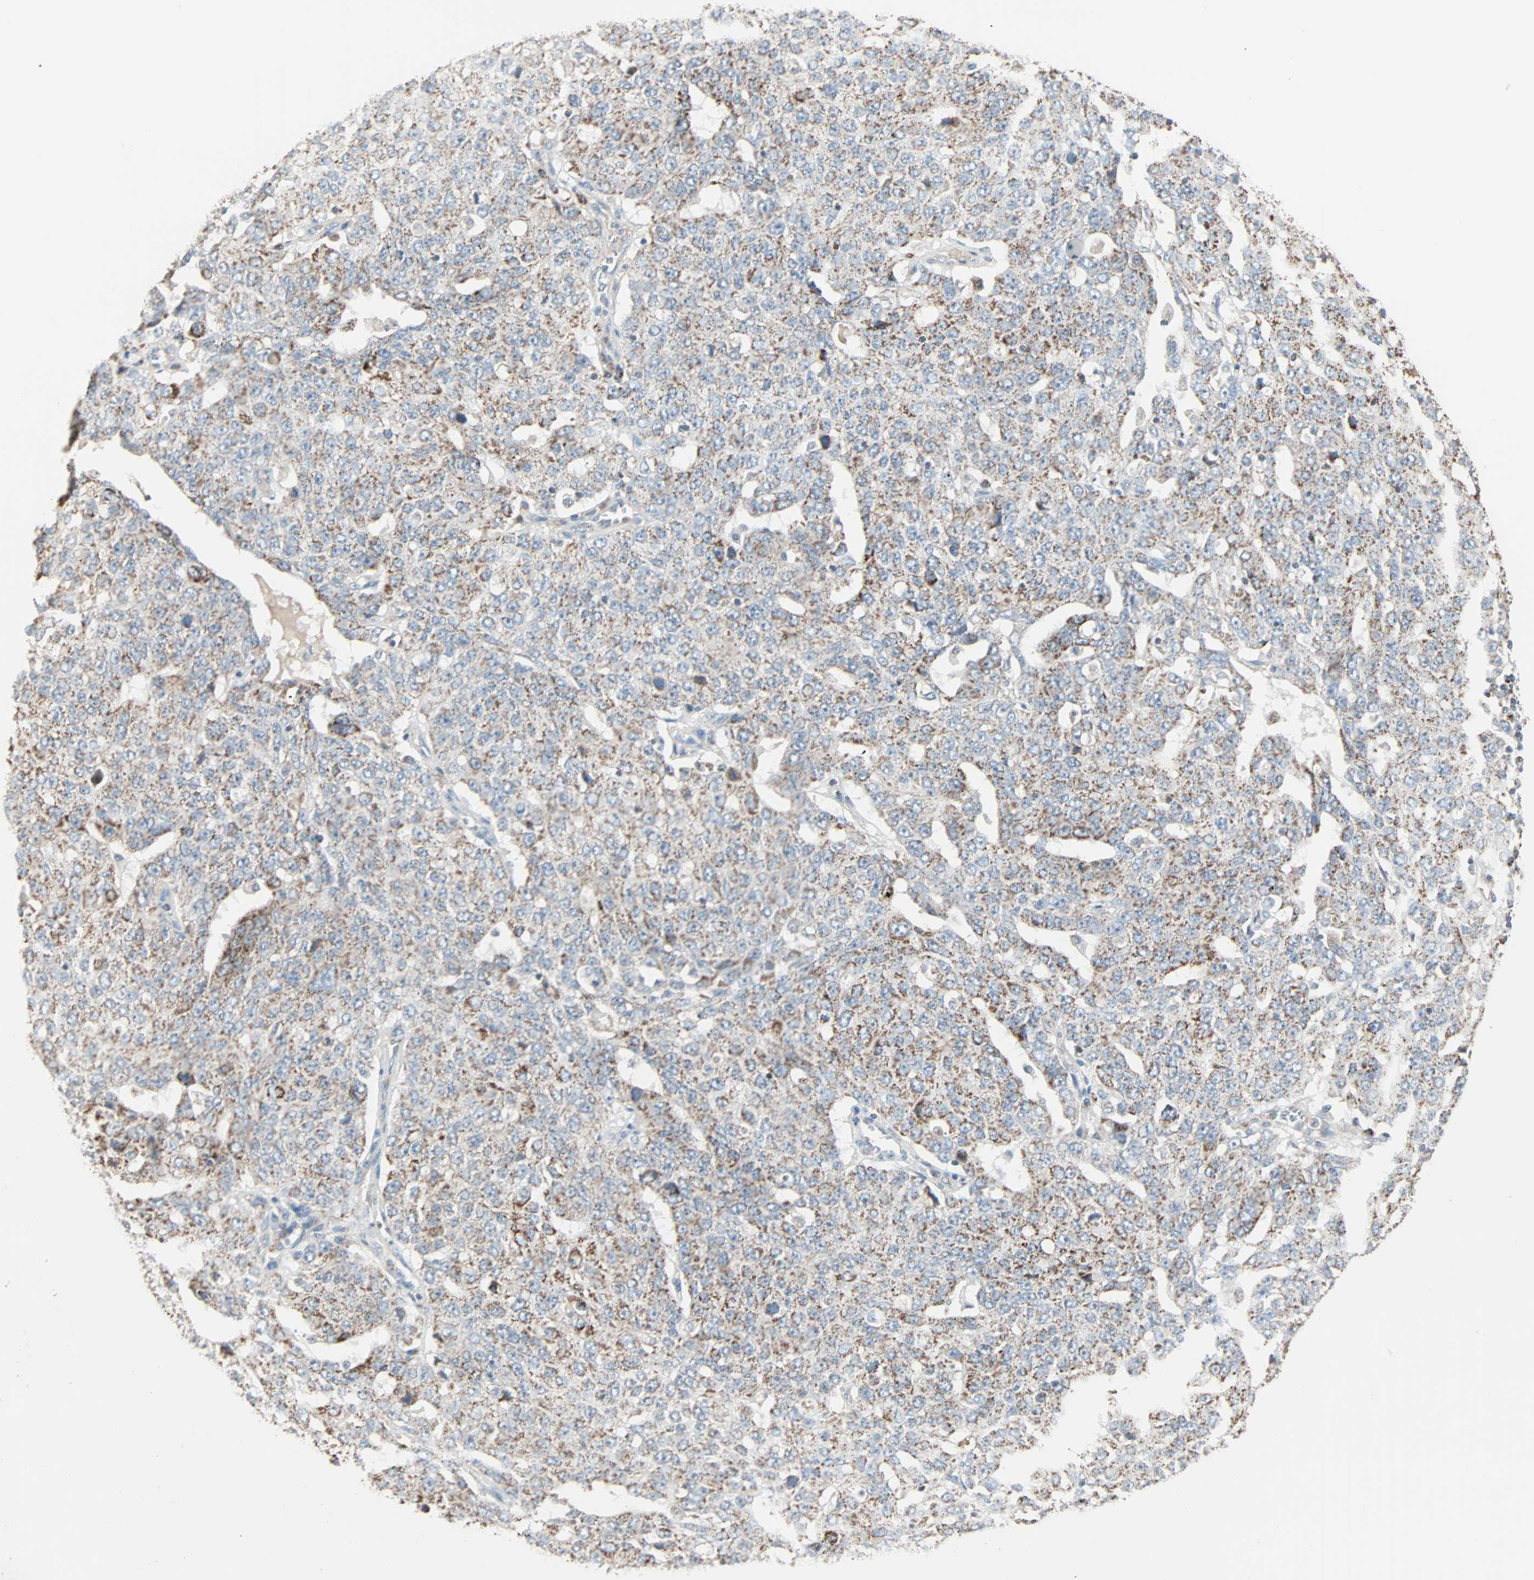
{"staining": {"intensity": "moderate", "quantity": "25%-75%", "location": "cytoplasmic/membranous"}, "tissue": "ovarian cancer", "cell_type": "Tumor cells", "image_type": "cancer", "snomed": [{"axis": "morphology", "description": "Carcinoma, endometroid"}, {"axis": "topography", "description": "Ovary"}], "caption": "IHC of ovarian endometroid carcinoma shows medium levels of moderate cytoplasmic/membranous expression in approximately 25%-75% of tumor cells.", "gene": "IDH2", "patient": {"sex": "female", "age": 62}}